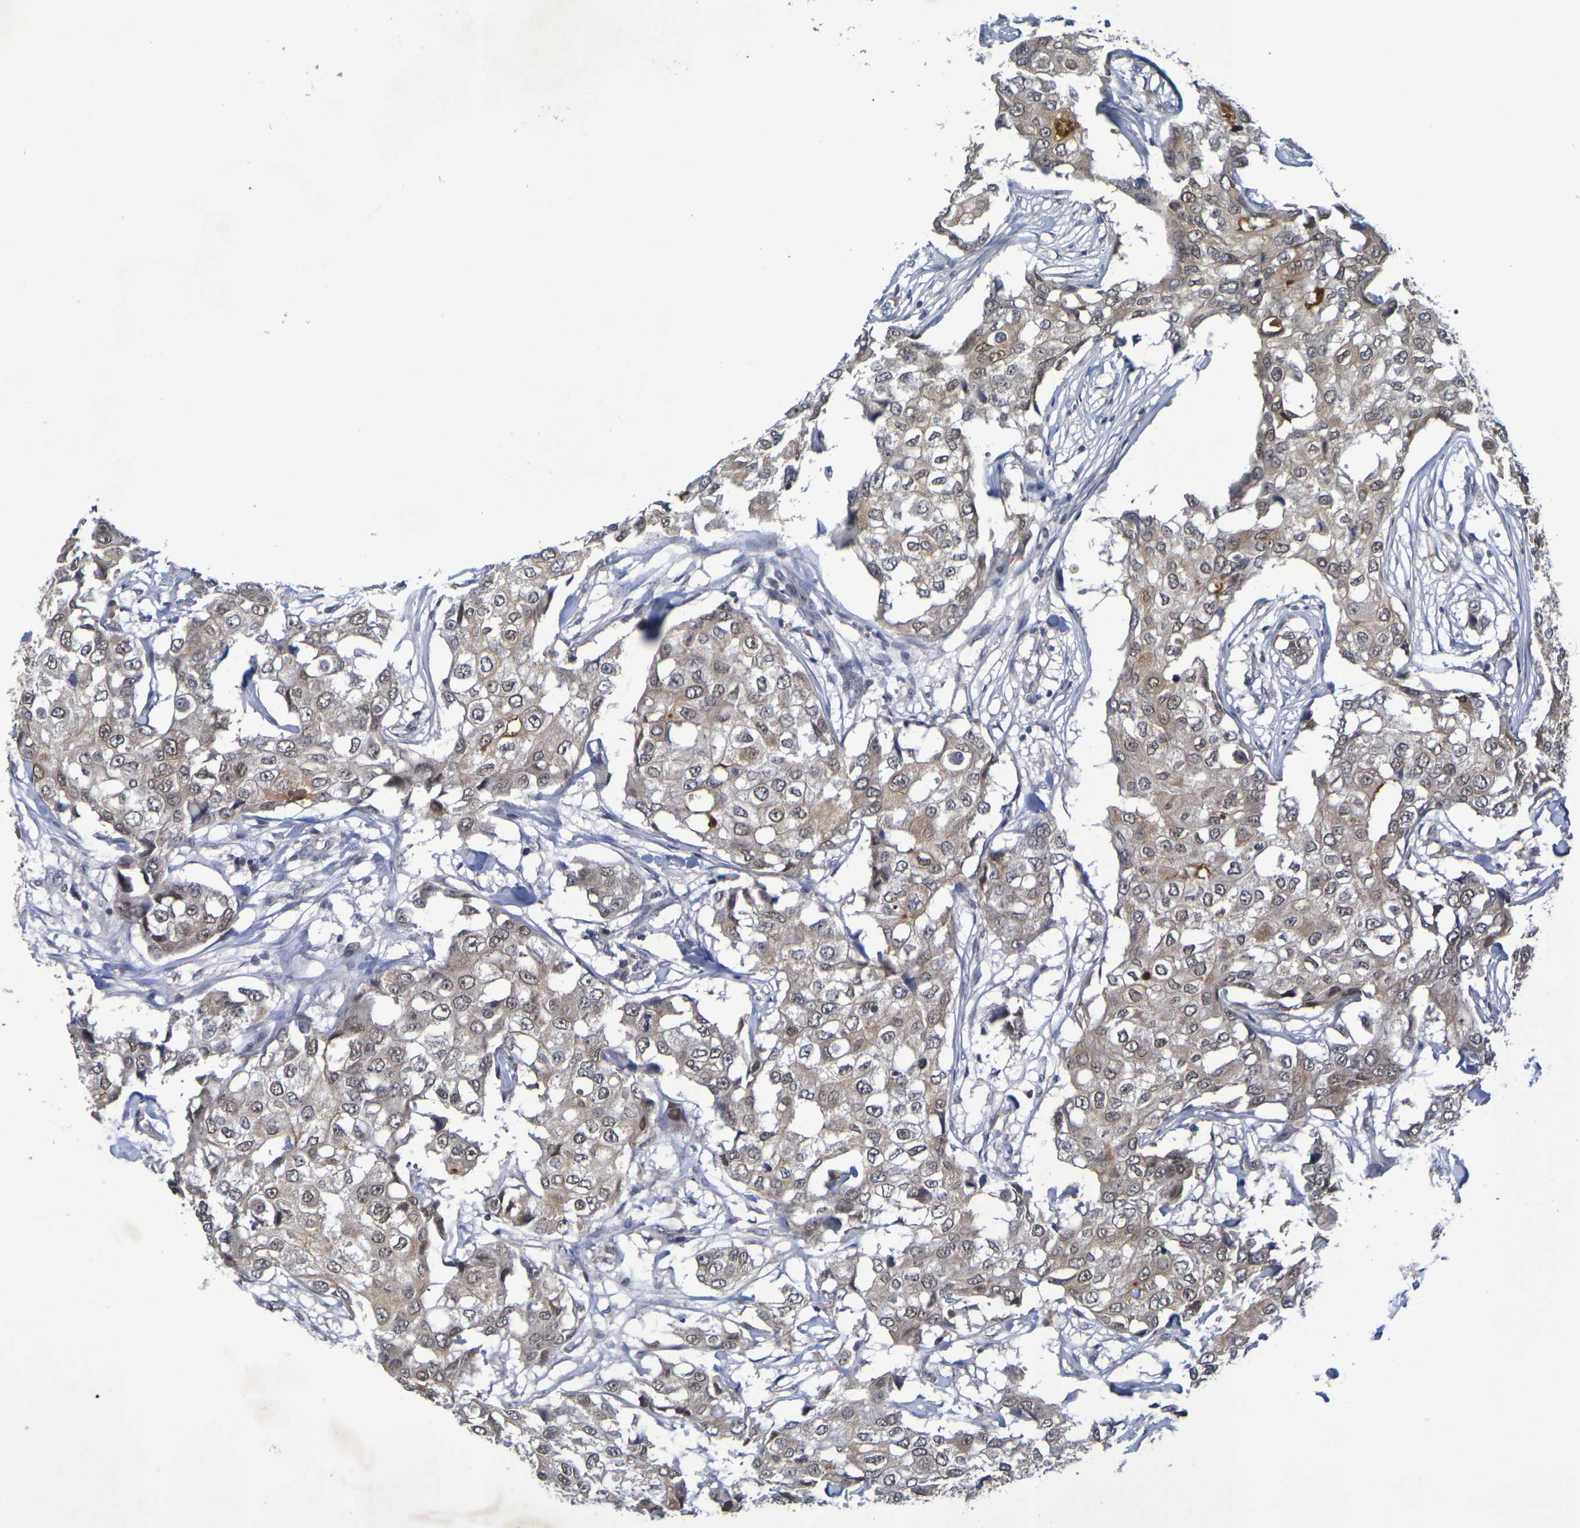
{"staining": {"intensity": "moderate", "quantity": ">75%", "location": "cytoplasmic/membranous,nuclear"}, "tissue": "breast cancer", "cell_type": "Tumor cells", "image_type": "cancer", "snomed": [{"axis": "morphology", "description": "Duct carcinoma"}, {"axis": "topography", "description": "Breast"}], "caption": "IHC of invasive ductal carcinoma (breast) shows medium levels of moderate cytoplasmic/membranous and nuclear expression in about >75% of tumor cells.", "gene": "TERF2", "patient": {"sex": "female", "age": 27}}